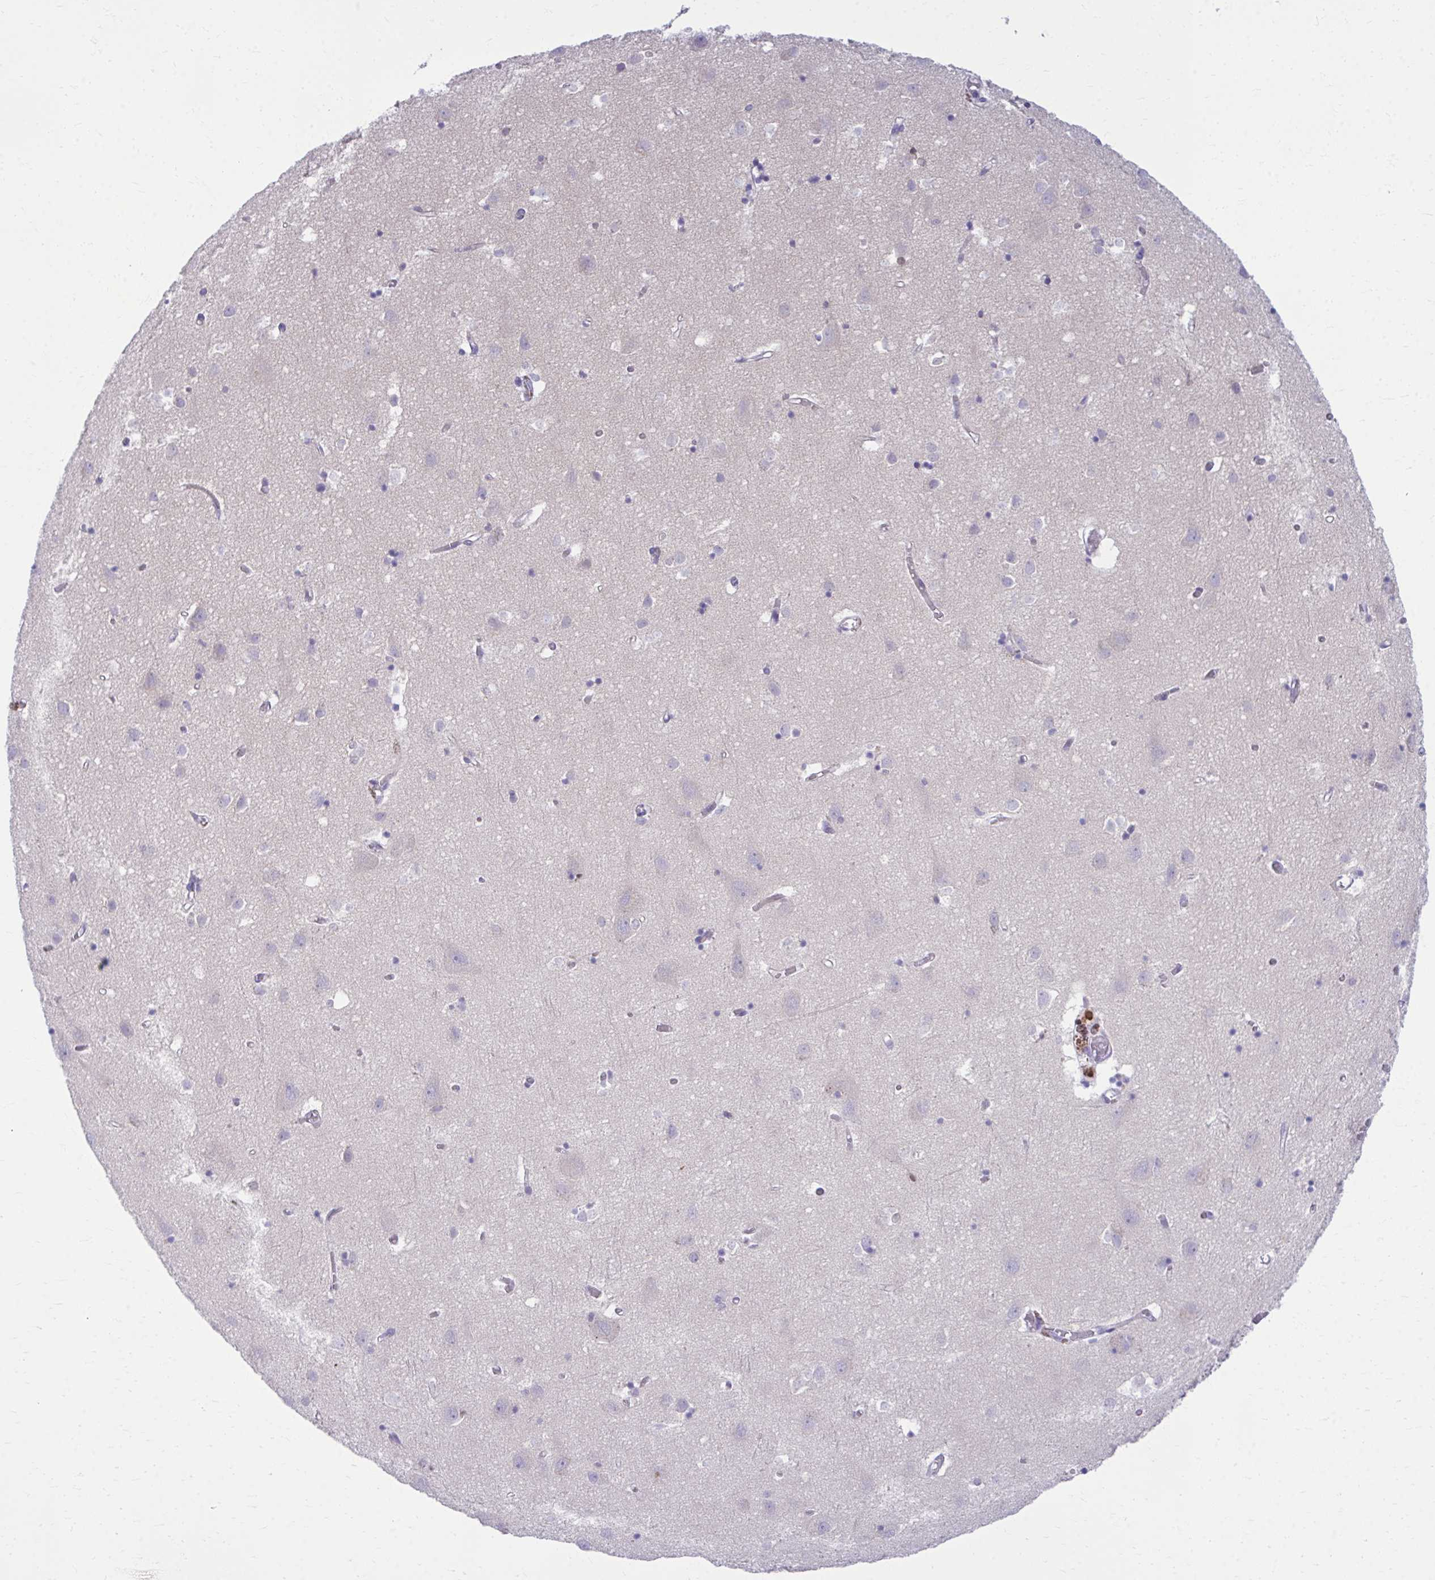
{"staining": {"intensity": "negative", "quantity": "none", "location": "none"}, "tissue": "cerebral cortex", "cell_type": "Endothelial cells", "image_type": "normal", "snomed": [{"axis": "morphology", "description": "Normal tissue, NOS"}, {"axis": "topography", "description": "Cerebral cortex"}], "caption": "Endothelial cells show no significant protein expression in unremarkable cerebral cortex. (DAB immunohistochemistry (IHC), high magnification).", "gene": "OR7A5", "patient": {"sex": "male", "age": 70}}